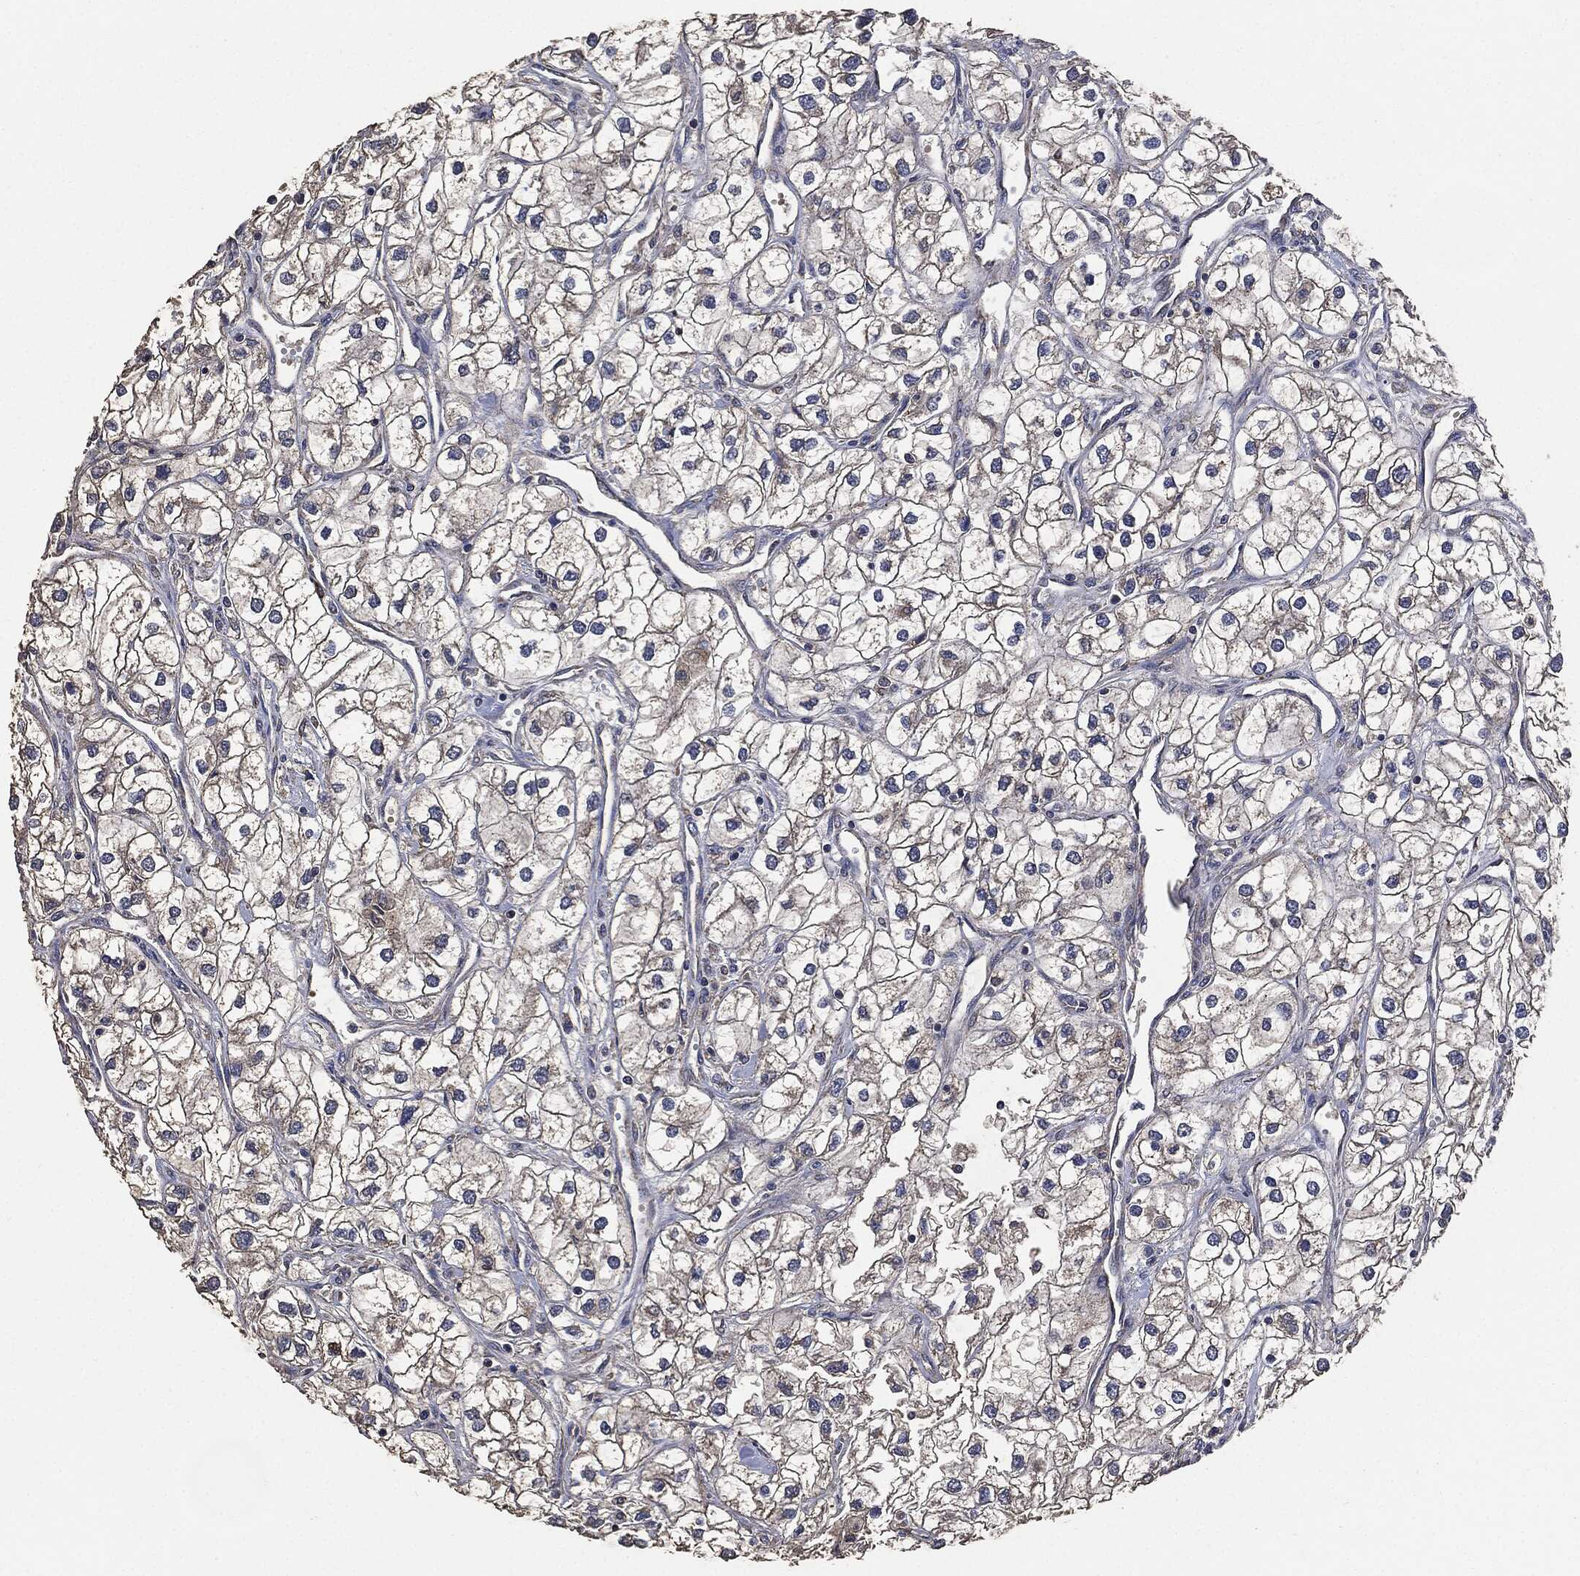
{"staining": {"intensity": "negative", "quantity": "none", "location": "none"}, "tissue": "renal cancer", "cell_type": "Tumor cells", "image_type": "cancer", "snomed": [{"axis": "morphology", "description": "Adenocarcinoma, NOS"}, {"axis": "topography", "description": "Kidney"}], "caption": "IHC image of neoplastic tissue: human renal cancer (adenocarcinoma) stained with DAB (3,3'-diaminobenzidine) shows no significant protein expression in tumor cells.", "gene": "STK3", "patient": {"sex": "male", "age": 59}}